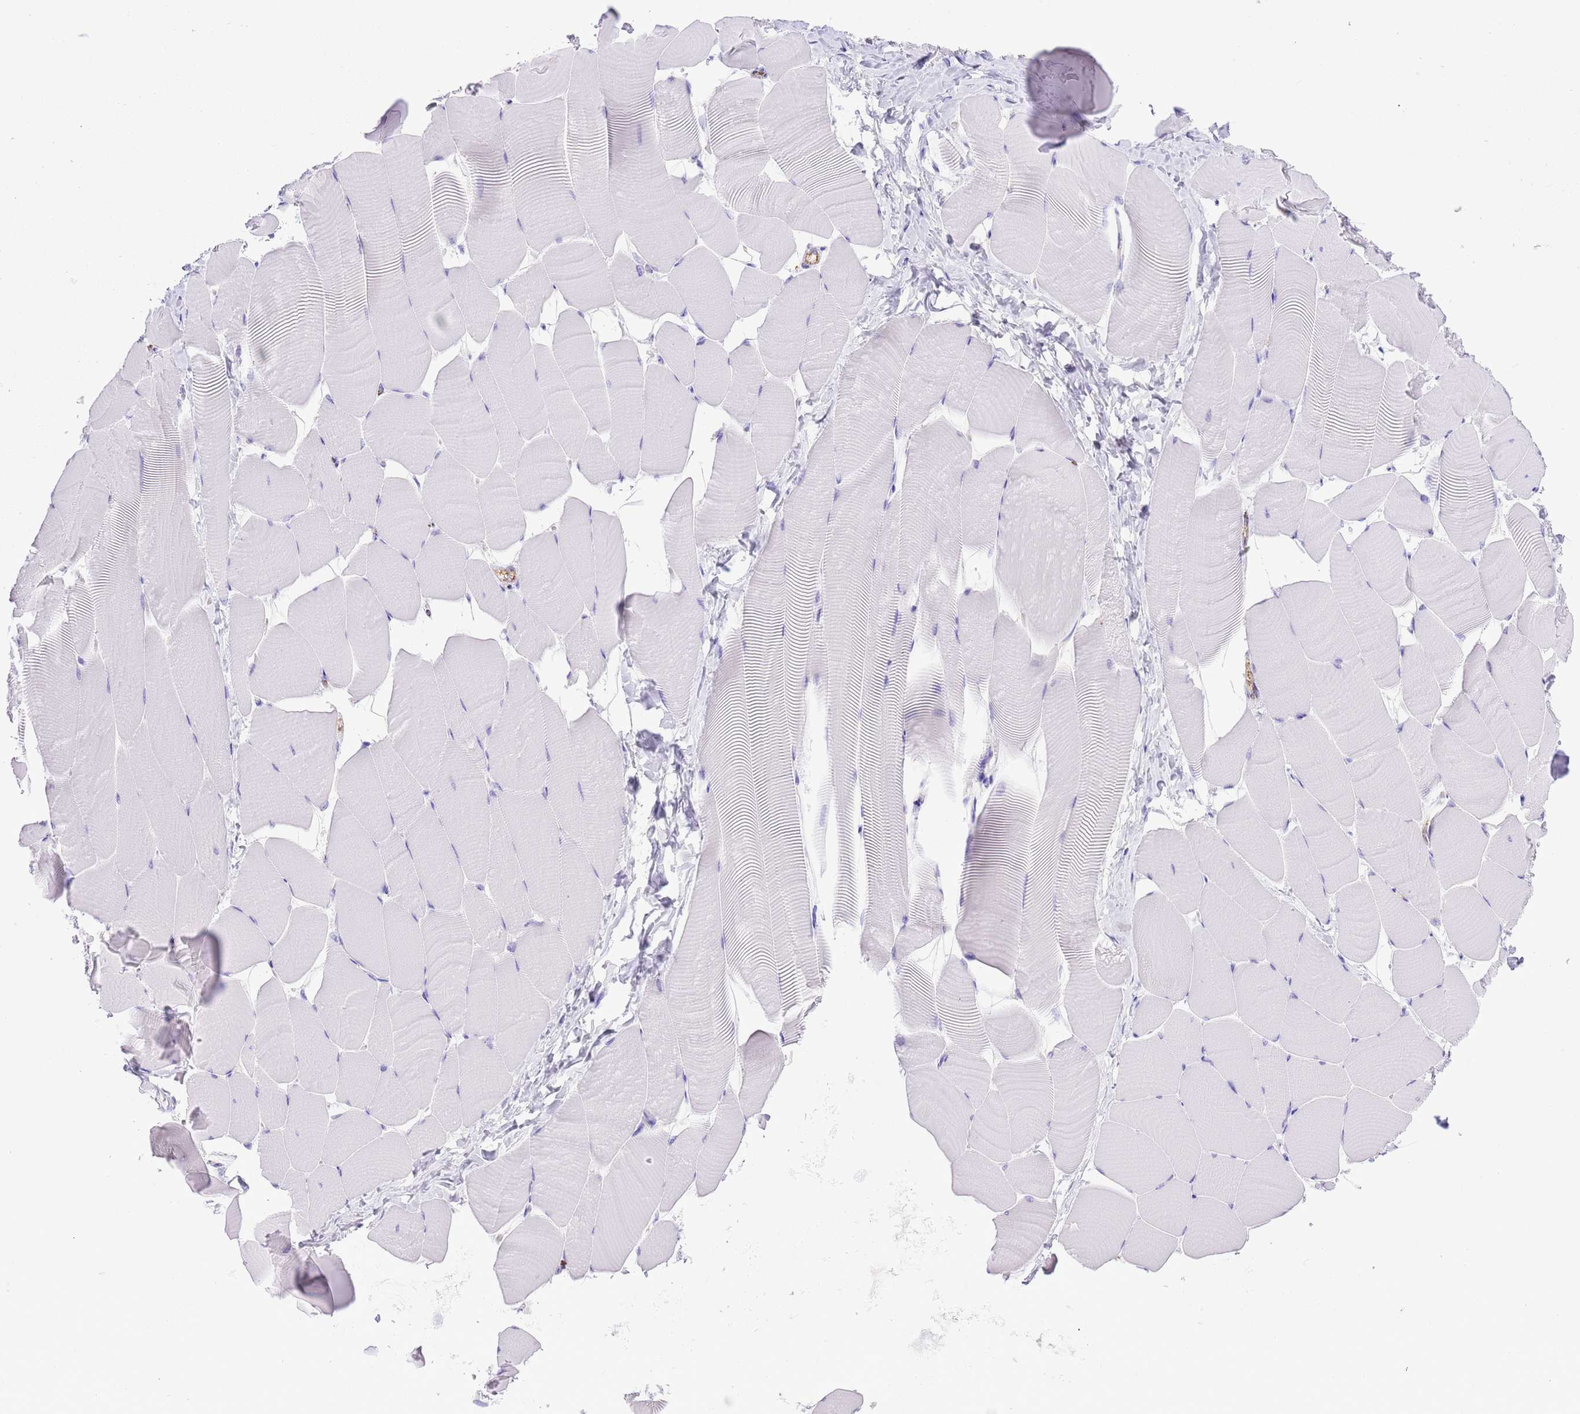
{"staining": {"intensity": "negative", "quantity": "none", "location": "none"}, "tissue": "skeletal muscle", "cell_type": "Myocytes", "image_type": "normal", "snomed": [{"axis": "morphology", "description": "Normal tissue, NOS"}, {"axis": "topography", "description": "Skeletal muscle"}], "caption": "An immunohistochemistry (IHC) micrograph of unremarkable skeletal muscle is shown. There is no staining in myocytes of skeletal muscle.", "gene": "EFHD2", "patient": {"sex": "male", "age": 25}}